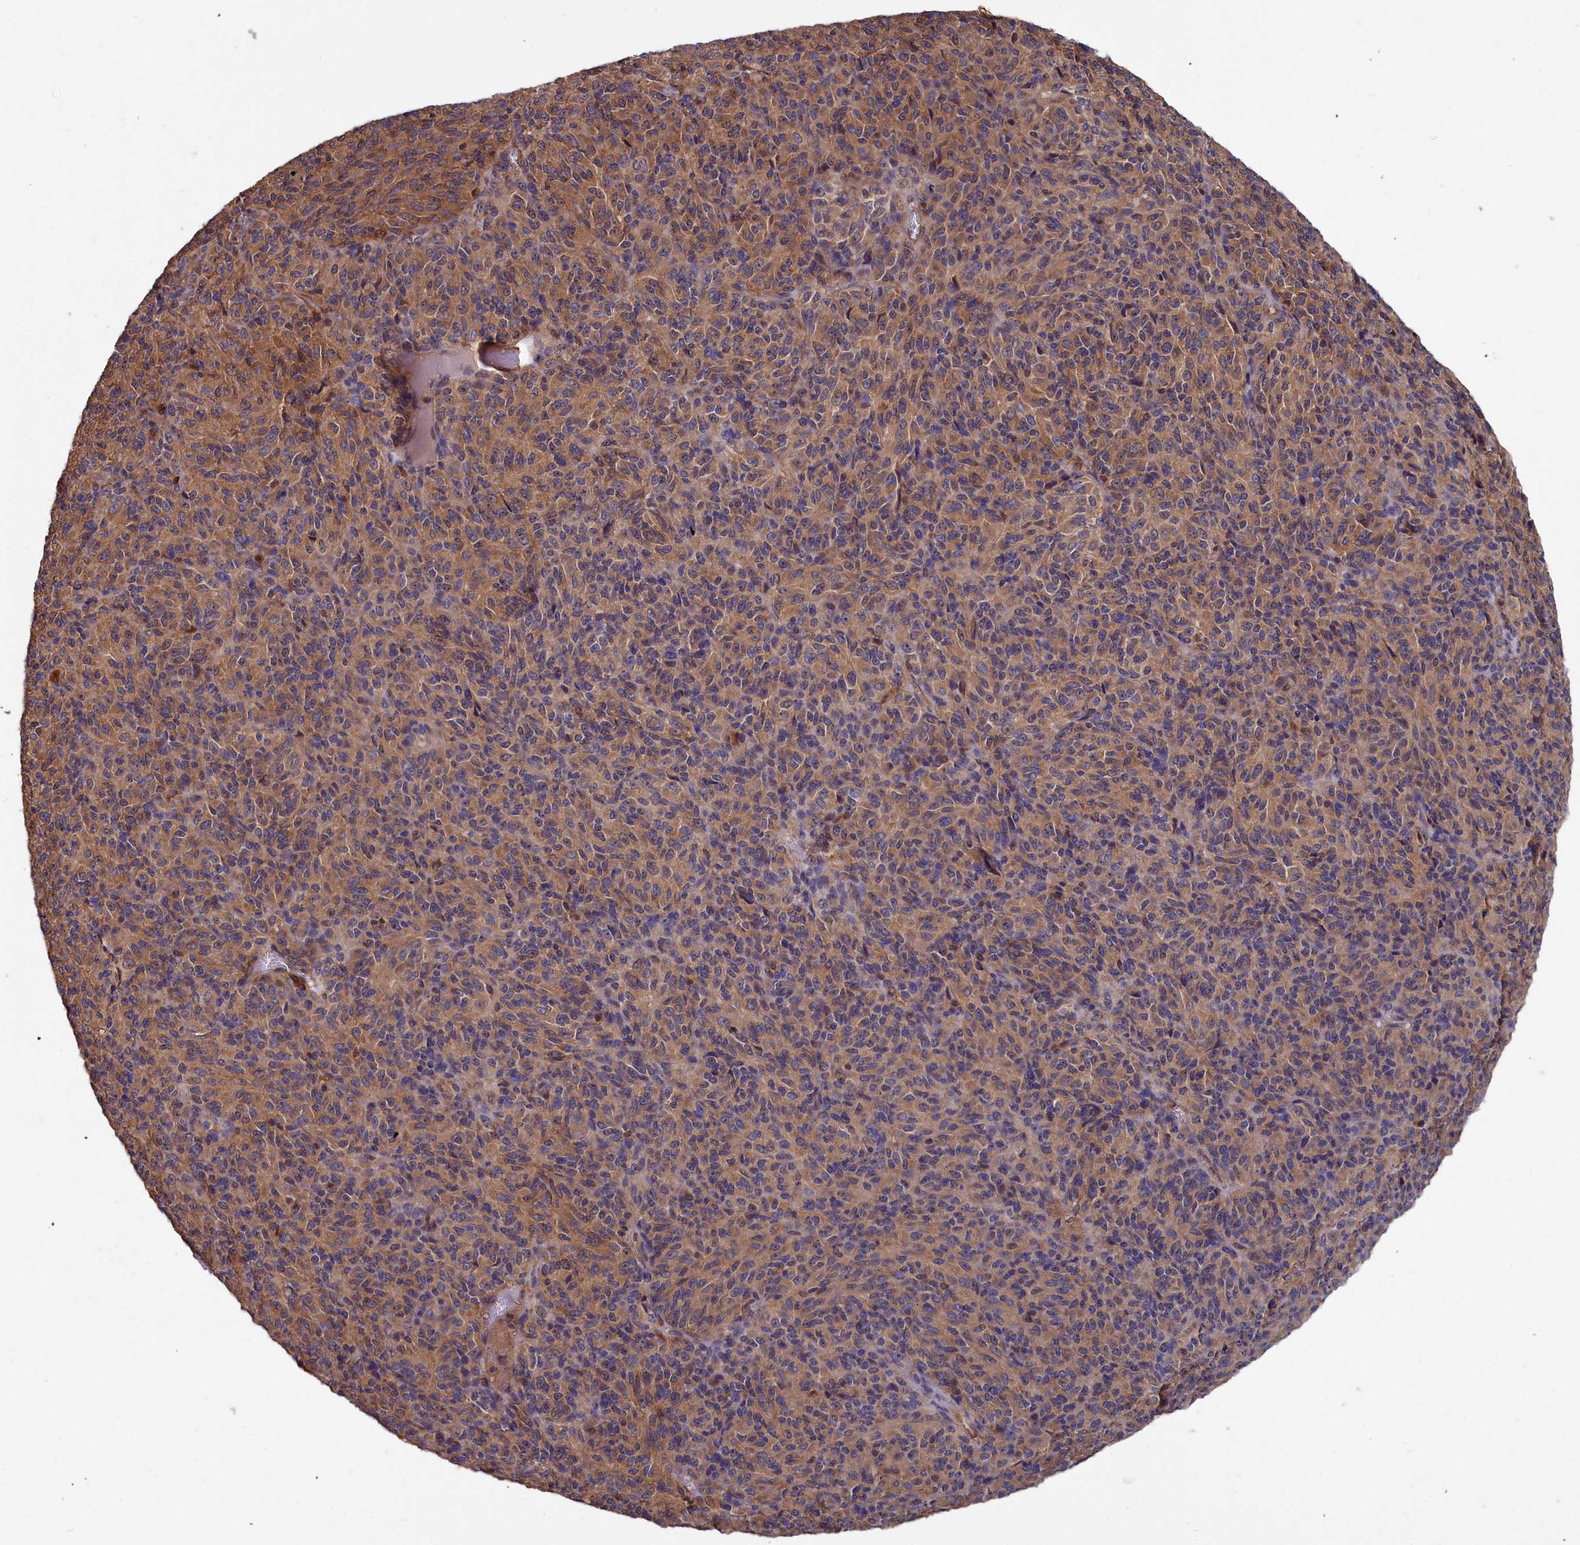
{"staining": {"intensity": "moderate", "quantity": ">75%", "location": "cytoplasmic/membranous"}, "tissue": "melanoma", "cell_type": "Tumor cells", "image_type": "cancer", "snomed": [{"axis": "morphology", "description": "Malignant melanoma, Metastatic site"}, {"axis": "topography", "description": "Brain"}], "caption": "This is a micrograph of immunohistochemistry staining of malignant melanoma (metastatic site), which shows moderate expression in the cytoplasmic/membranous of tumor cells.", "gene": "GFRA2", "patient": {"sex": "female", "age": 56}}